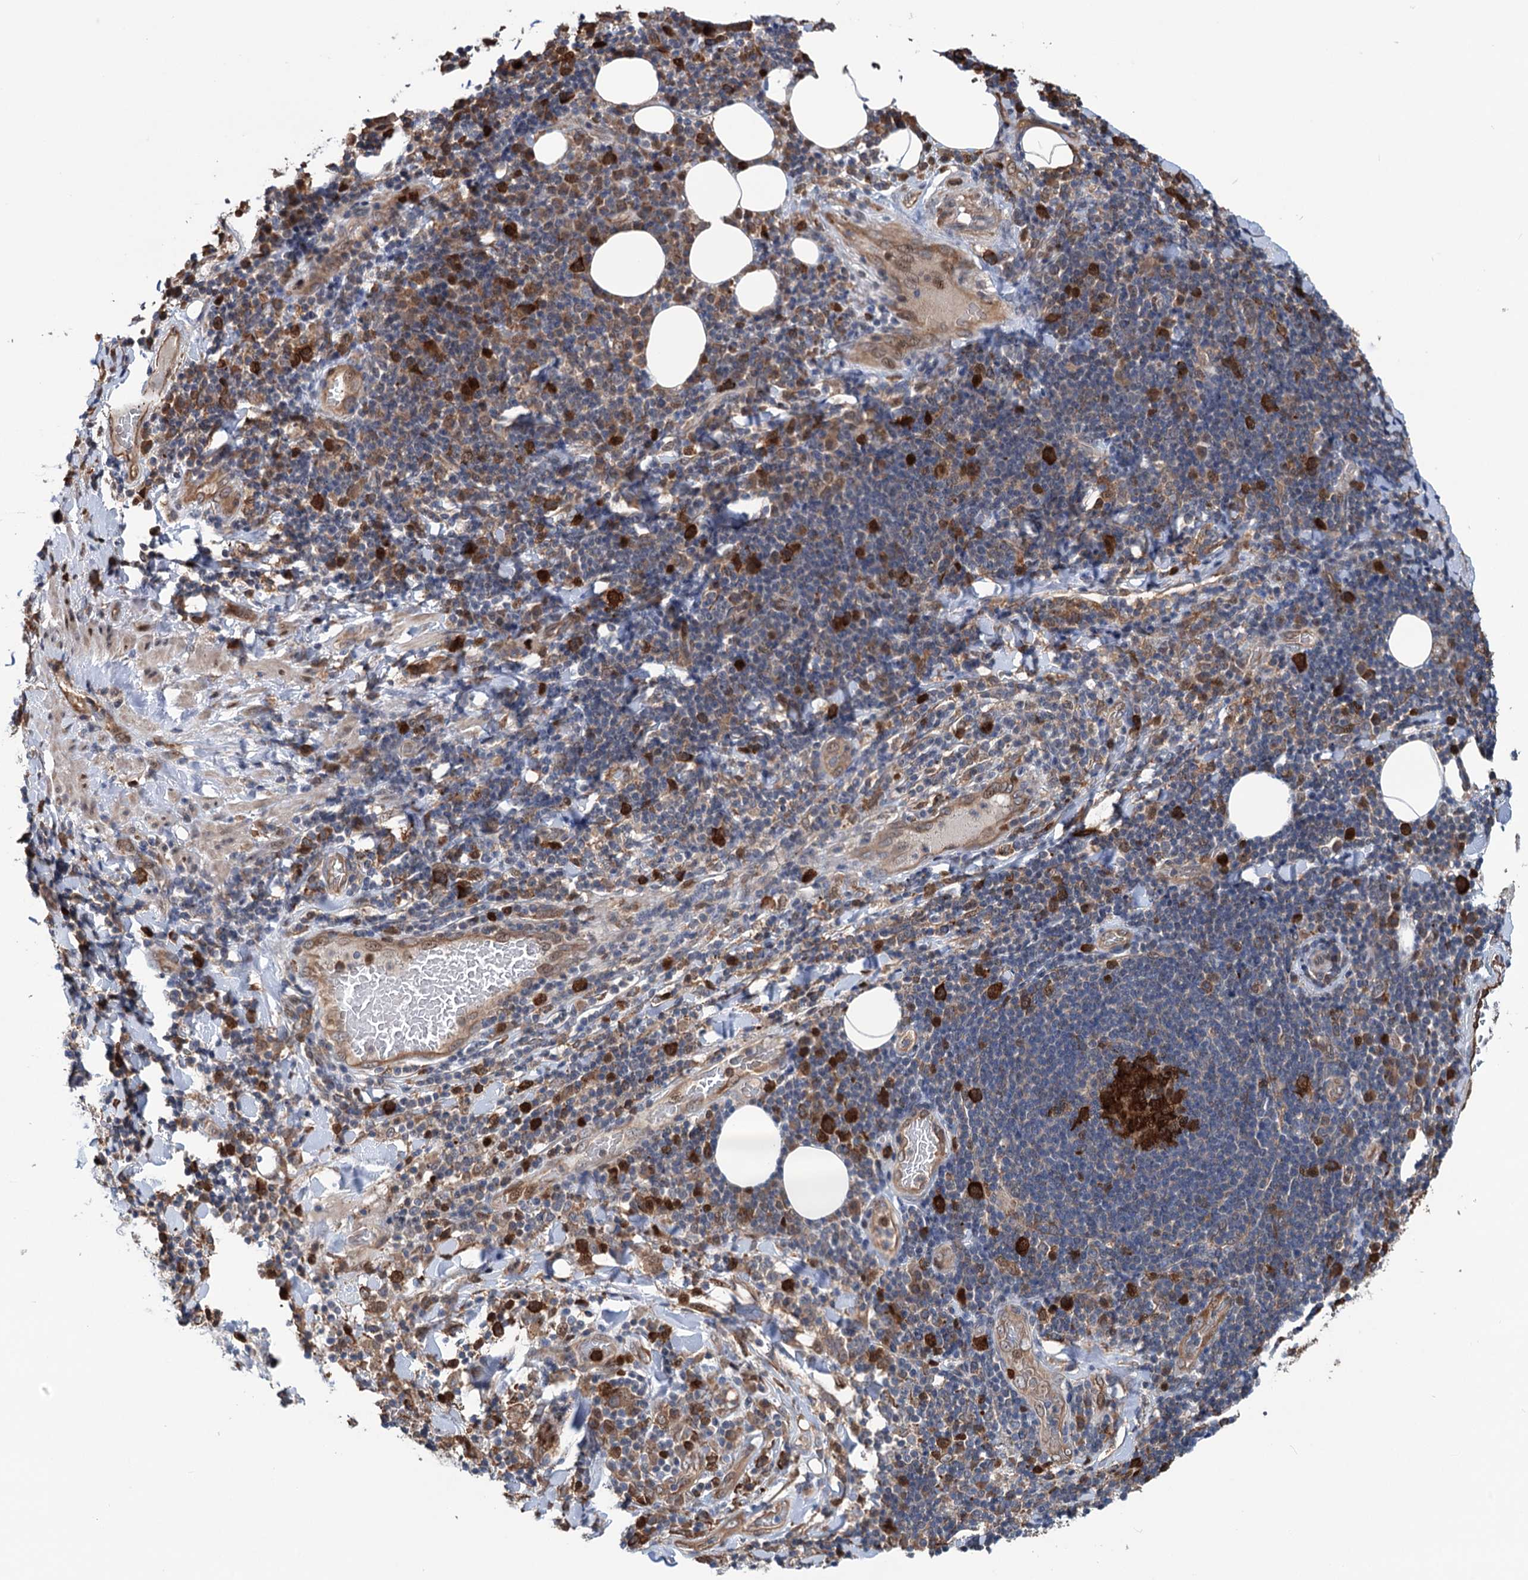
{"staining": {"intensity": "weak", "quantity": "<25%", "location": "cytoplasmic/membranous"}, "tissue": "adipose tissue", "cell_type": "Adipocytes", "image_type": "normal", "snomed": [{"axis": "morphology", "description": "Normal tissue, NOS"}, {"axis": "morphology", "description": "Squamous cell carcinoma, NOS"}, {"axis": "topography", "description": "Lymph node"}, {"axis": "topography", "description": "Bronchus"}, {"axis": "topography", "description": "Lung"}], "caption": "Adipose tissue was stained to show a protein in brown. There is no significant expression in adipocytes.", "gene": "NCAPD2", "patient": {"sex": "male", "age": 66}}